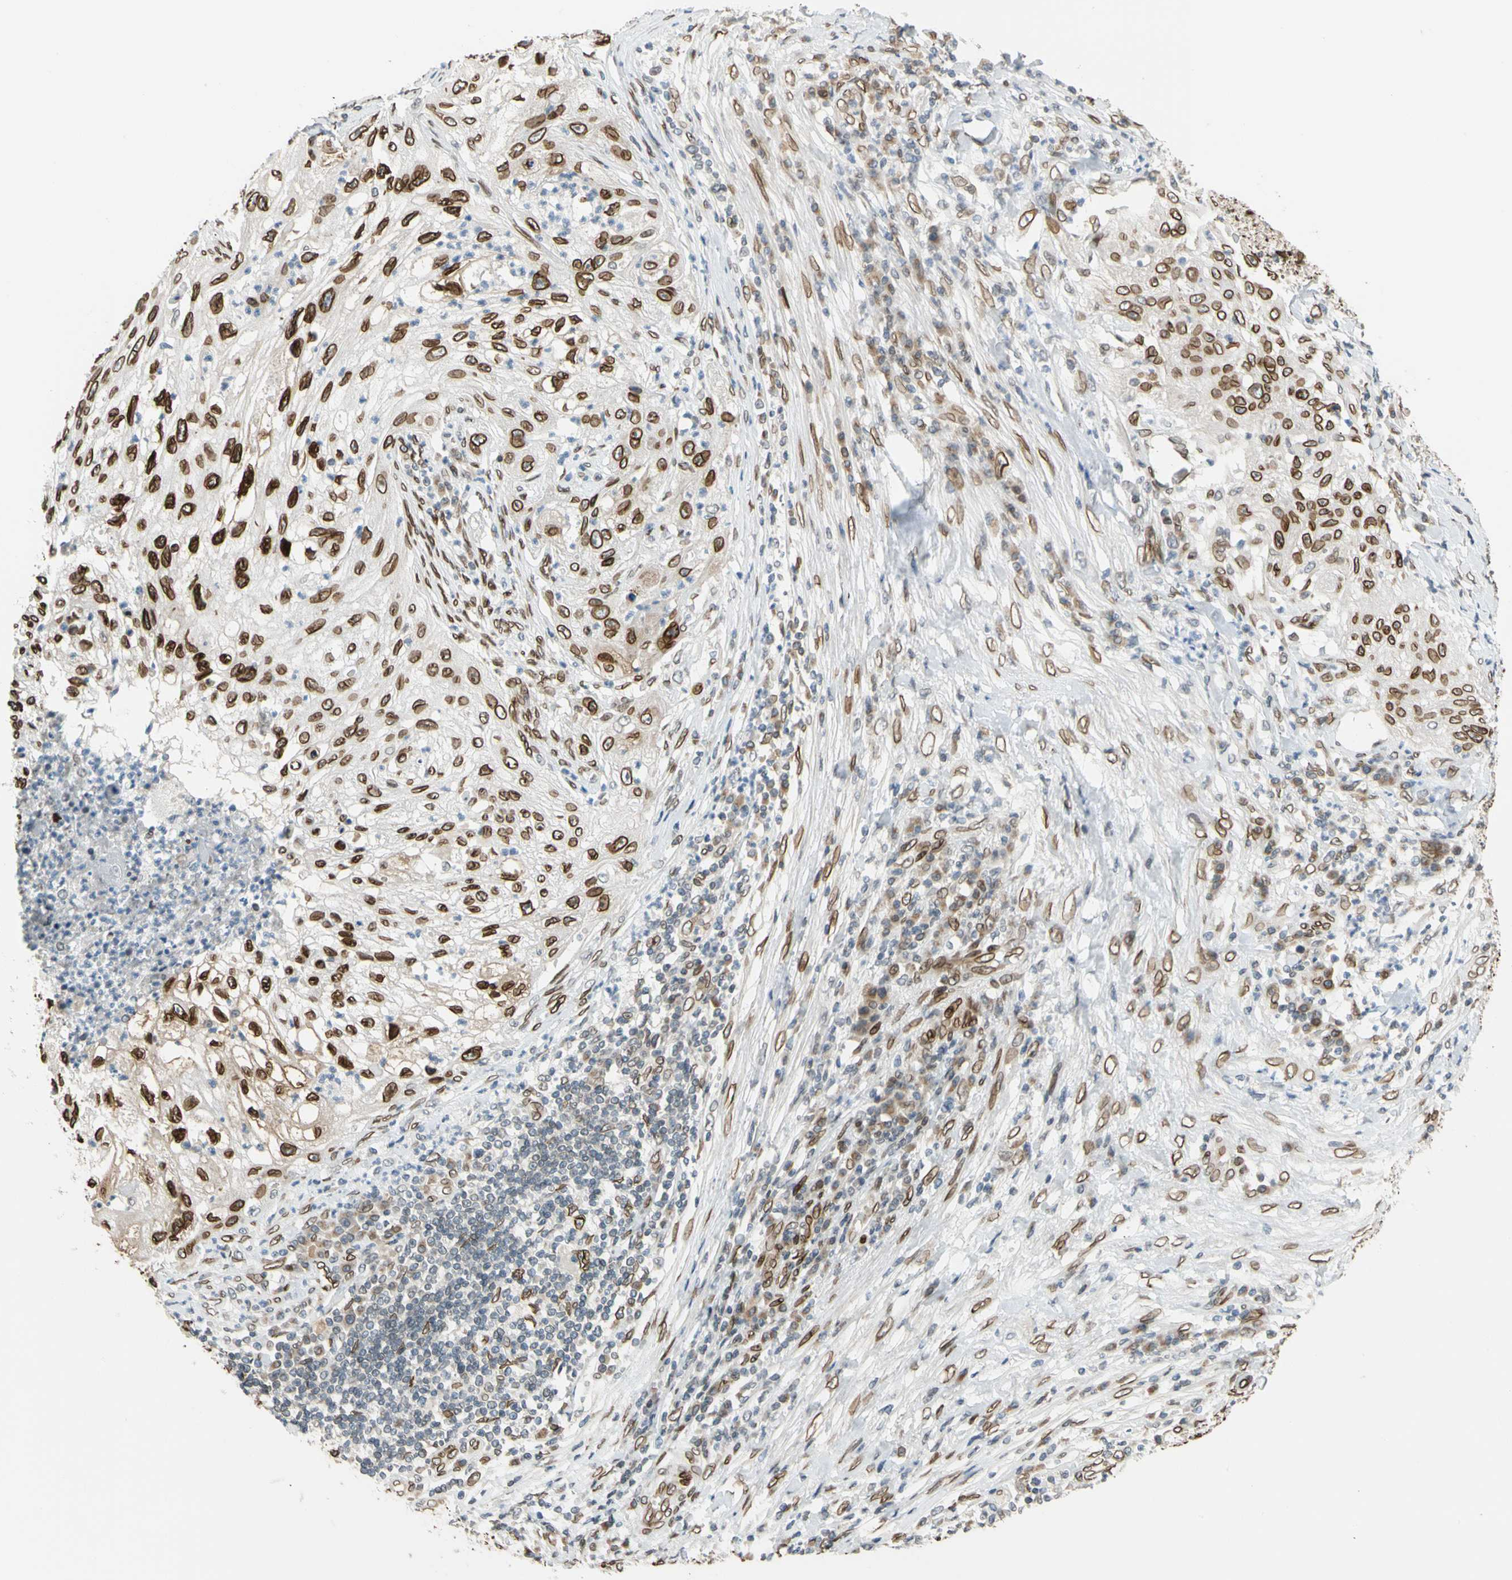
{"staining": {"intensity": "strong", "quantity": ">75%", "location": "cytoplasmic/membranous,nuclear"}, "tissue": "lung cancer", "cell_type": "Tumor cells", "image_type": "cancer", "snomed": [{"axis": "morphology", "description": "Inflammation, NOS"}, {"axis": "morphology", "description": "Squamous cell carcinoma, NOS"}, {"axis": "topography", "description": "Lymph node"}, {"axis": "topography", "description": "Soft tissue"}, {"axis": "topography", "description": "Lung"}], "caption": "Protein staining shows strong cytoplasmic/membranous and nuclear staining in about >75% of tumor cells in lung cancer.", "gene": "SUN1", "patient": {"sex": "male", "age": 66}}